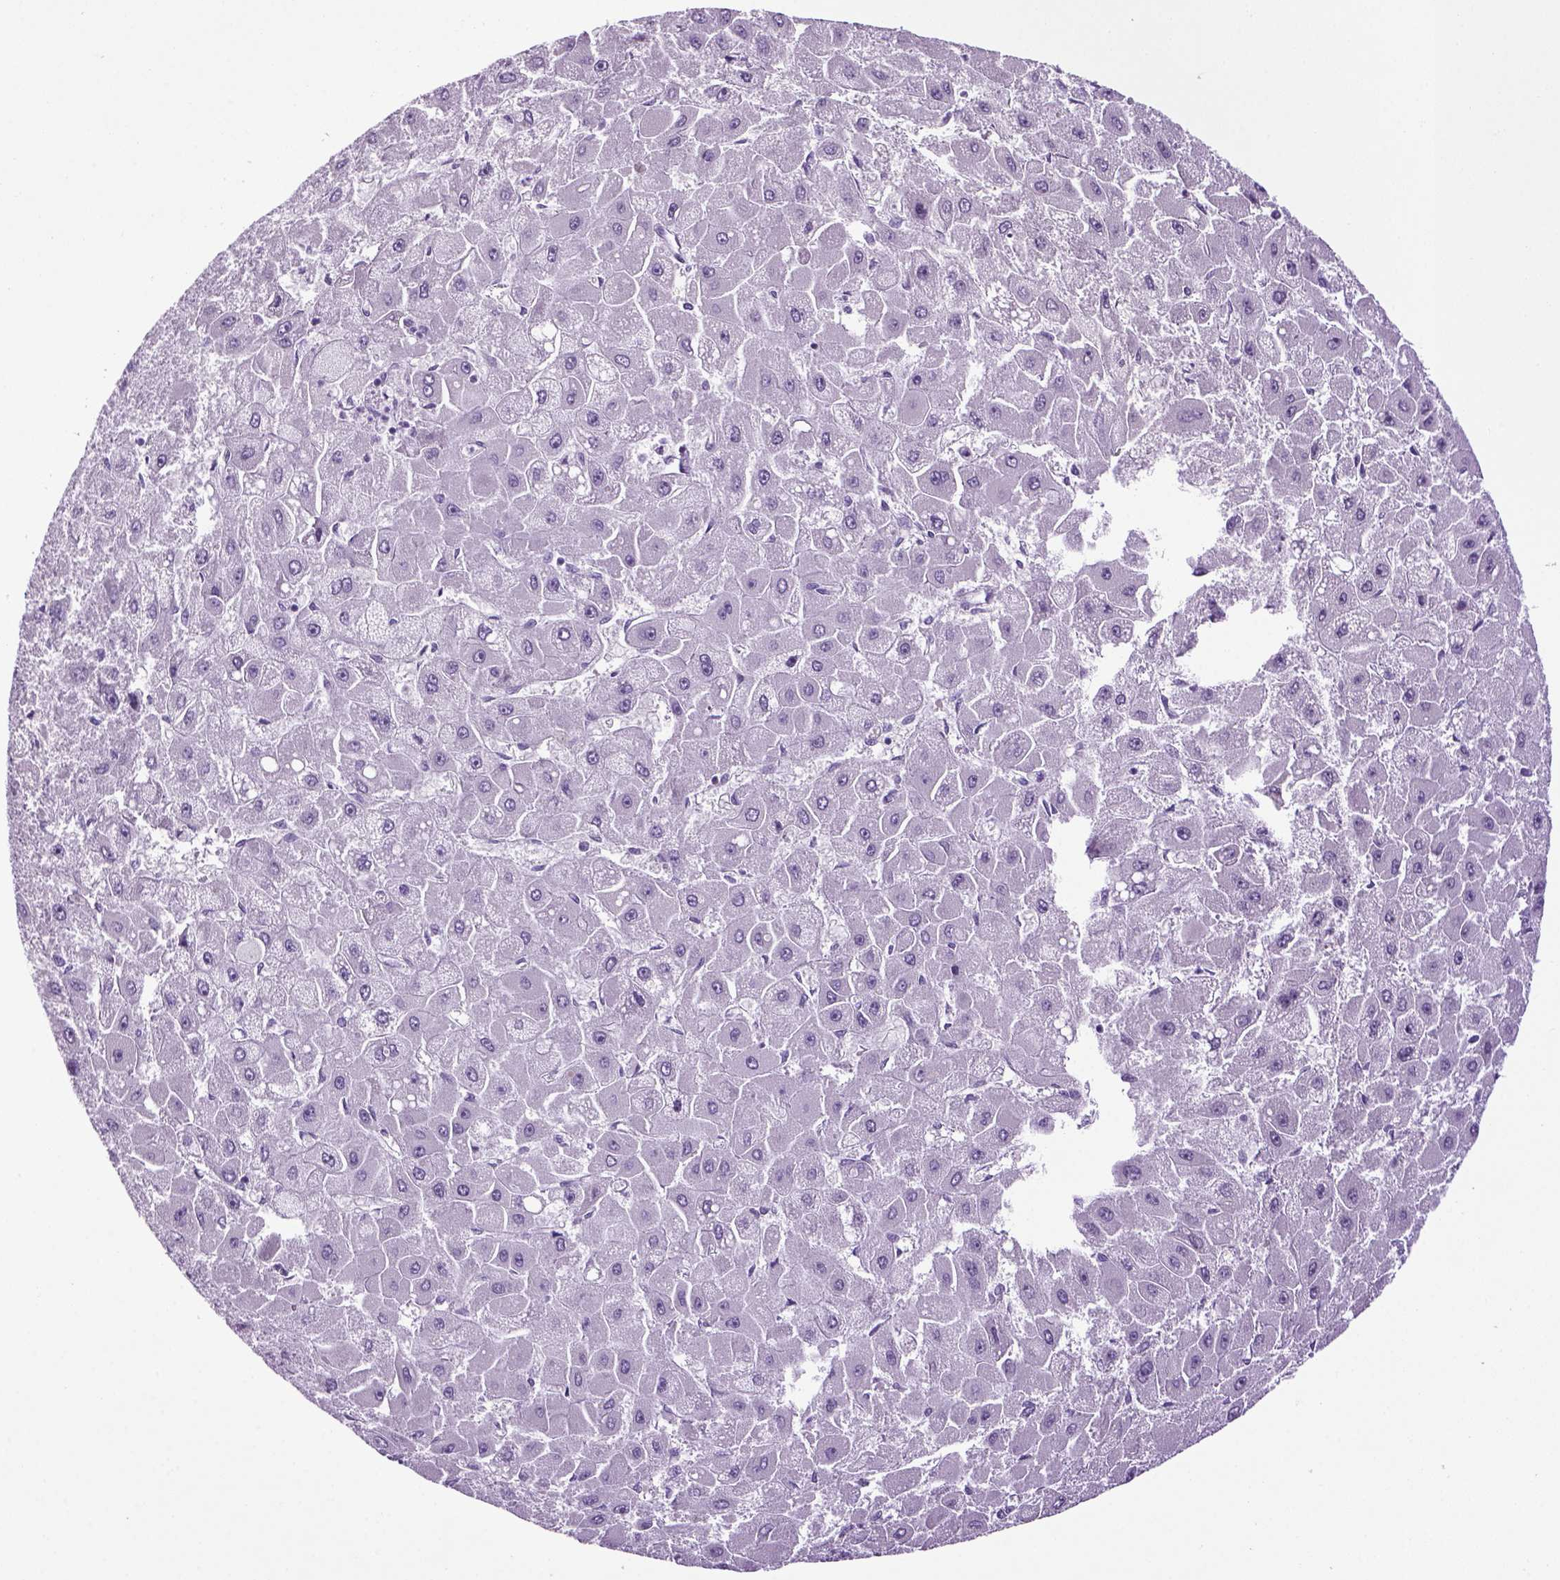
{"staining": {"intensity": "negative", "quantity": "none", "location": "none"}, "tissue": "liver cancer", "cell_type": "Tumor cells", "image_type": "cancer", "snomed": [{"axis": "morphology", "description": "Carcinoma, Hepatocellular, NOS"}, {"axis": "topography", "description": "Liver"}], "caption": "IHC image of liver cancer stained for a protein (brown), which shows no staining in tumor cells.", "gene": "HMCN2", "patient": {"sex": "female", "age": 25}}